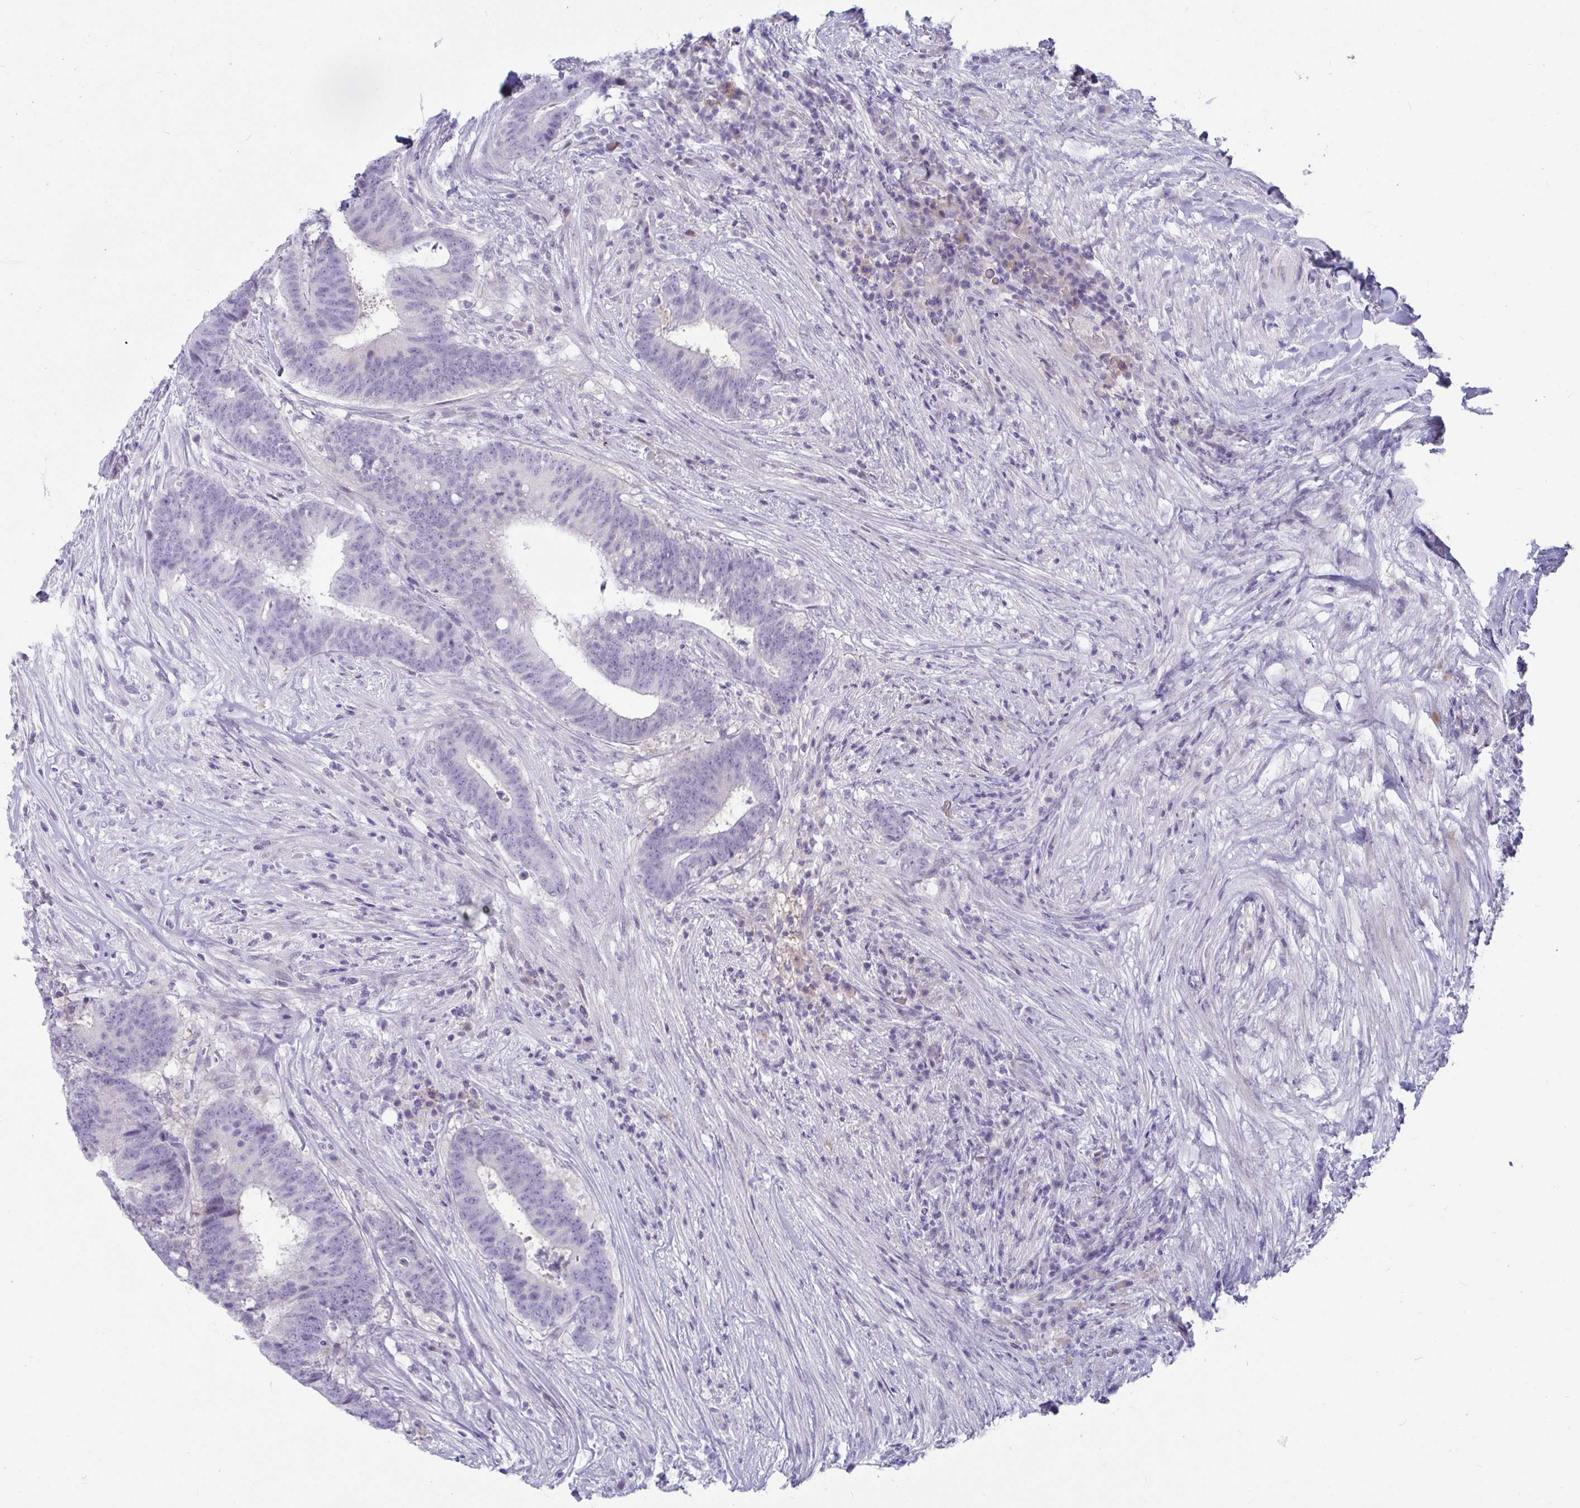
{"staining": {"intensity": "negative", "quantity": "none", "location": "none"}, "tissue": "colorectal cancer", "cell_type": "Tumor cells", "image_type": "cancer", "snomed": [{"axis": "morphology", "description": "Adenocarcinoma, NOS"}, {"axis": "topography", "description": "Colon"}], "caption": "Colorectal adenocarcinoma was stained to show a protein in brown. There is no significant expression in tumor cells.", "gene": "NPY", "patient": {"sex": "female", "age": 43}}